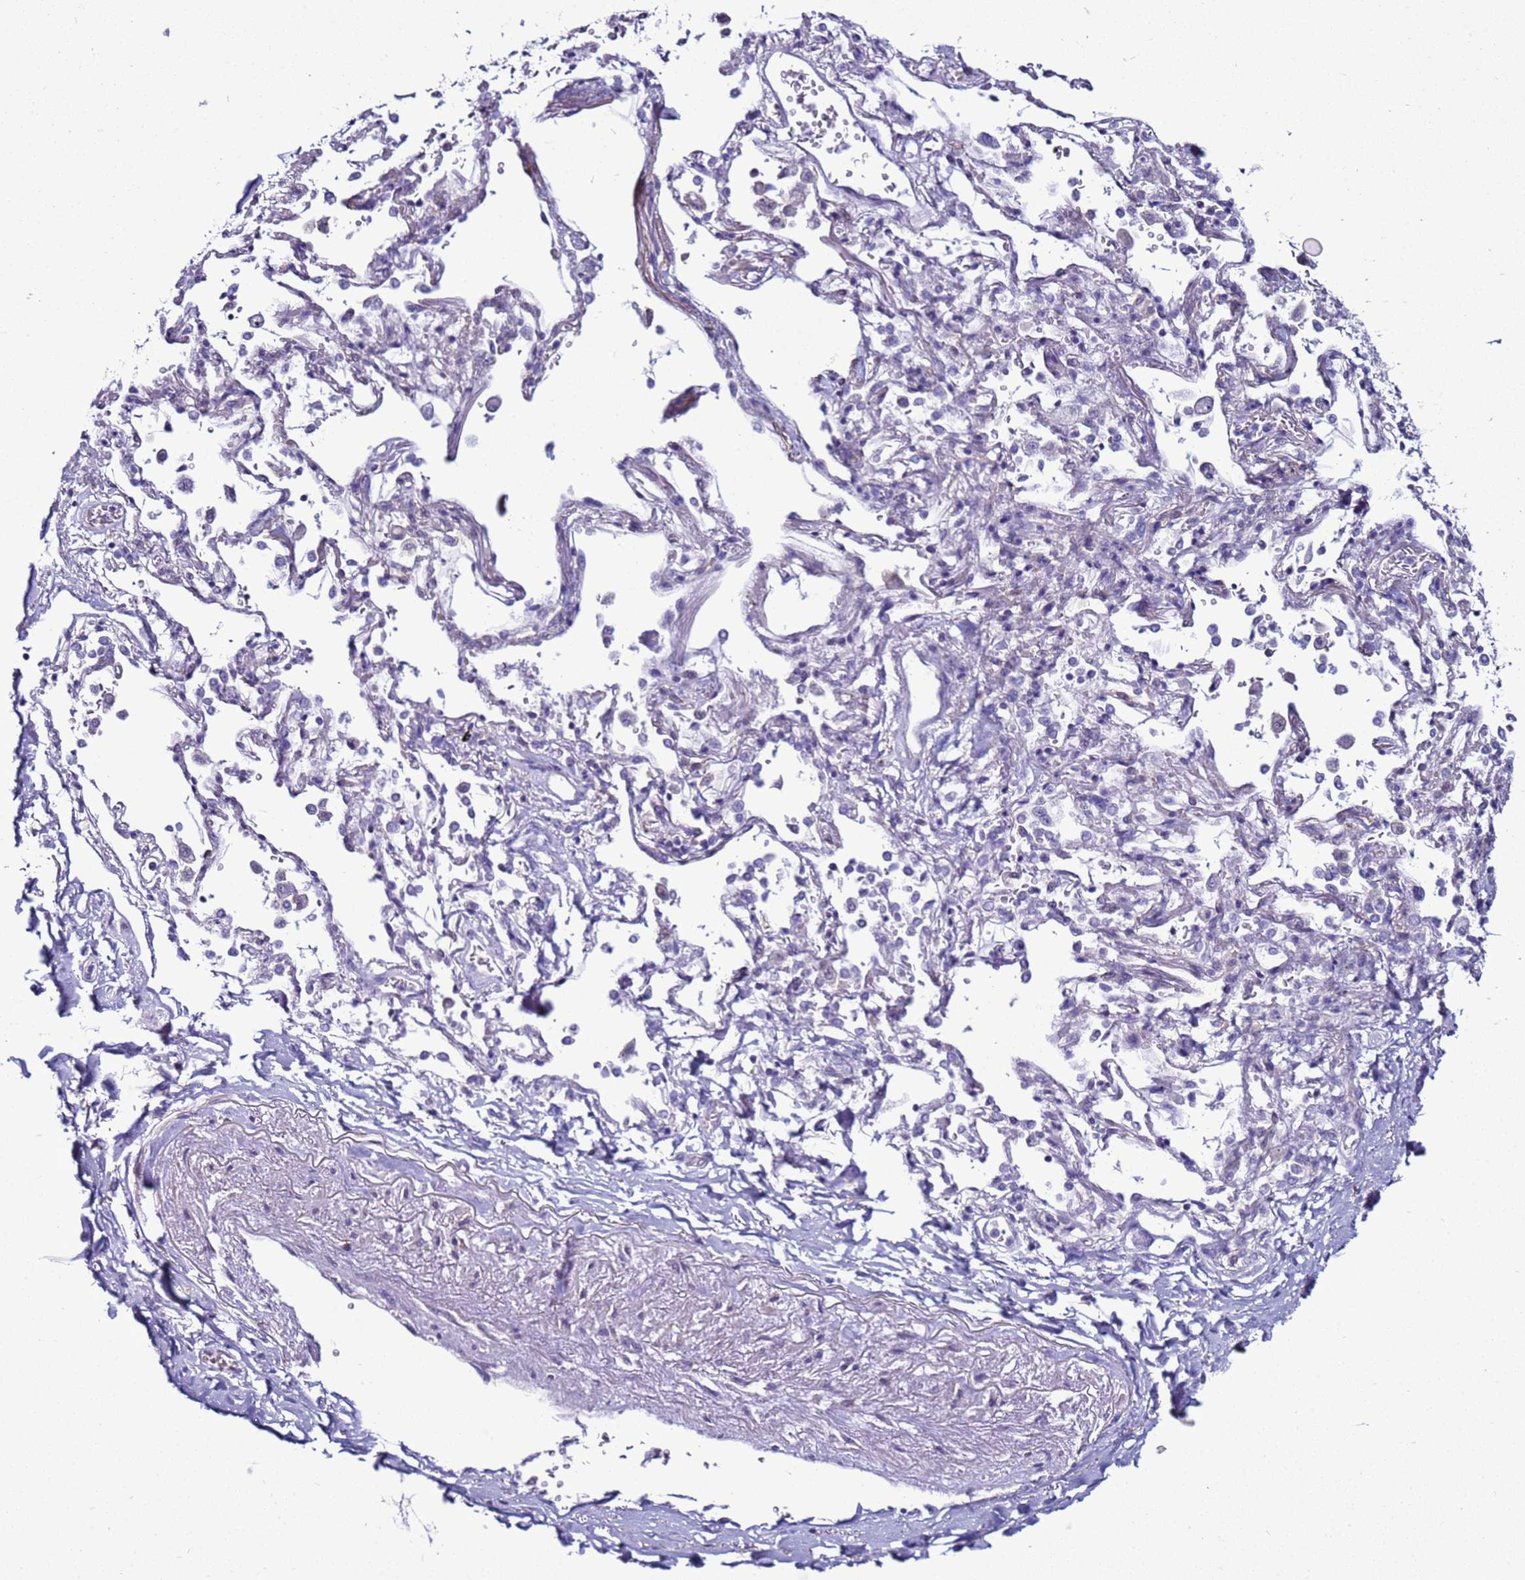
{"staining": {"intensity": "negative", "quantity": "none", "location": "none"}, "tissue": "adipose tissue", "cell_type": "Adipocytes", "image_type": "normal", "snomed": [{"axis": "morphology", "description": "Normal tissue, NOS"}, {"axis": "topography", "description": "Cartilage tissue"}], "caption": "Immunohistochemical staining of normal human adipose tissue demonstrates no significant positivity in adipocytes.", "gene": "LRRC10B", "patient": {"sex": "male", "age": 73}}